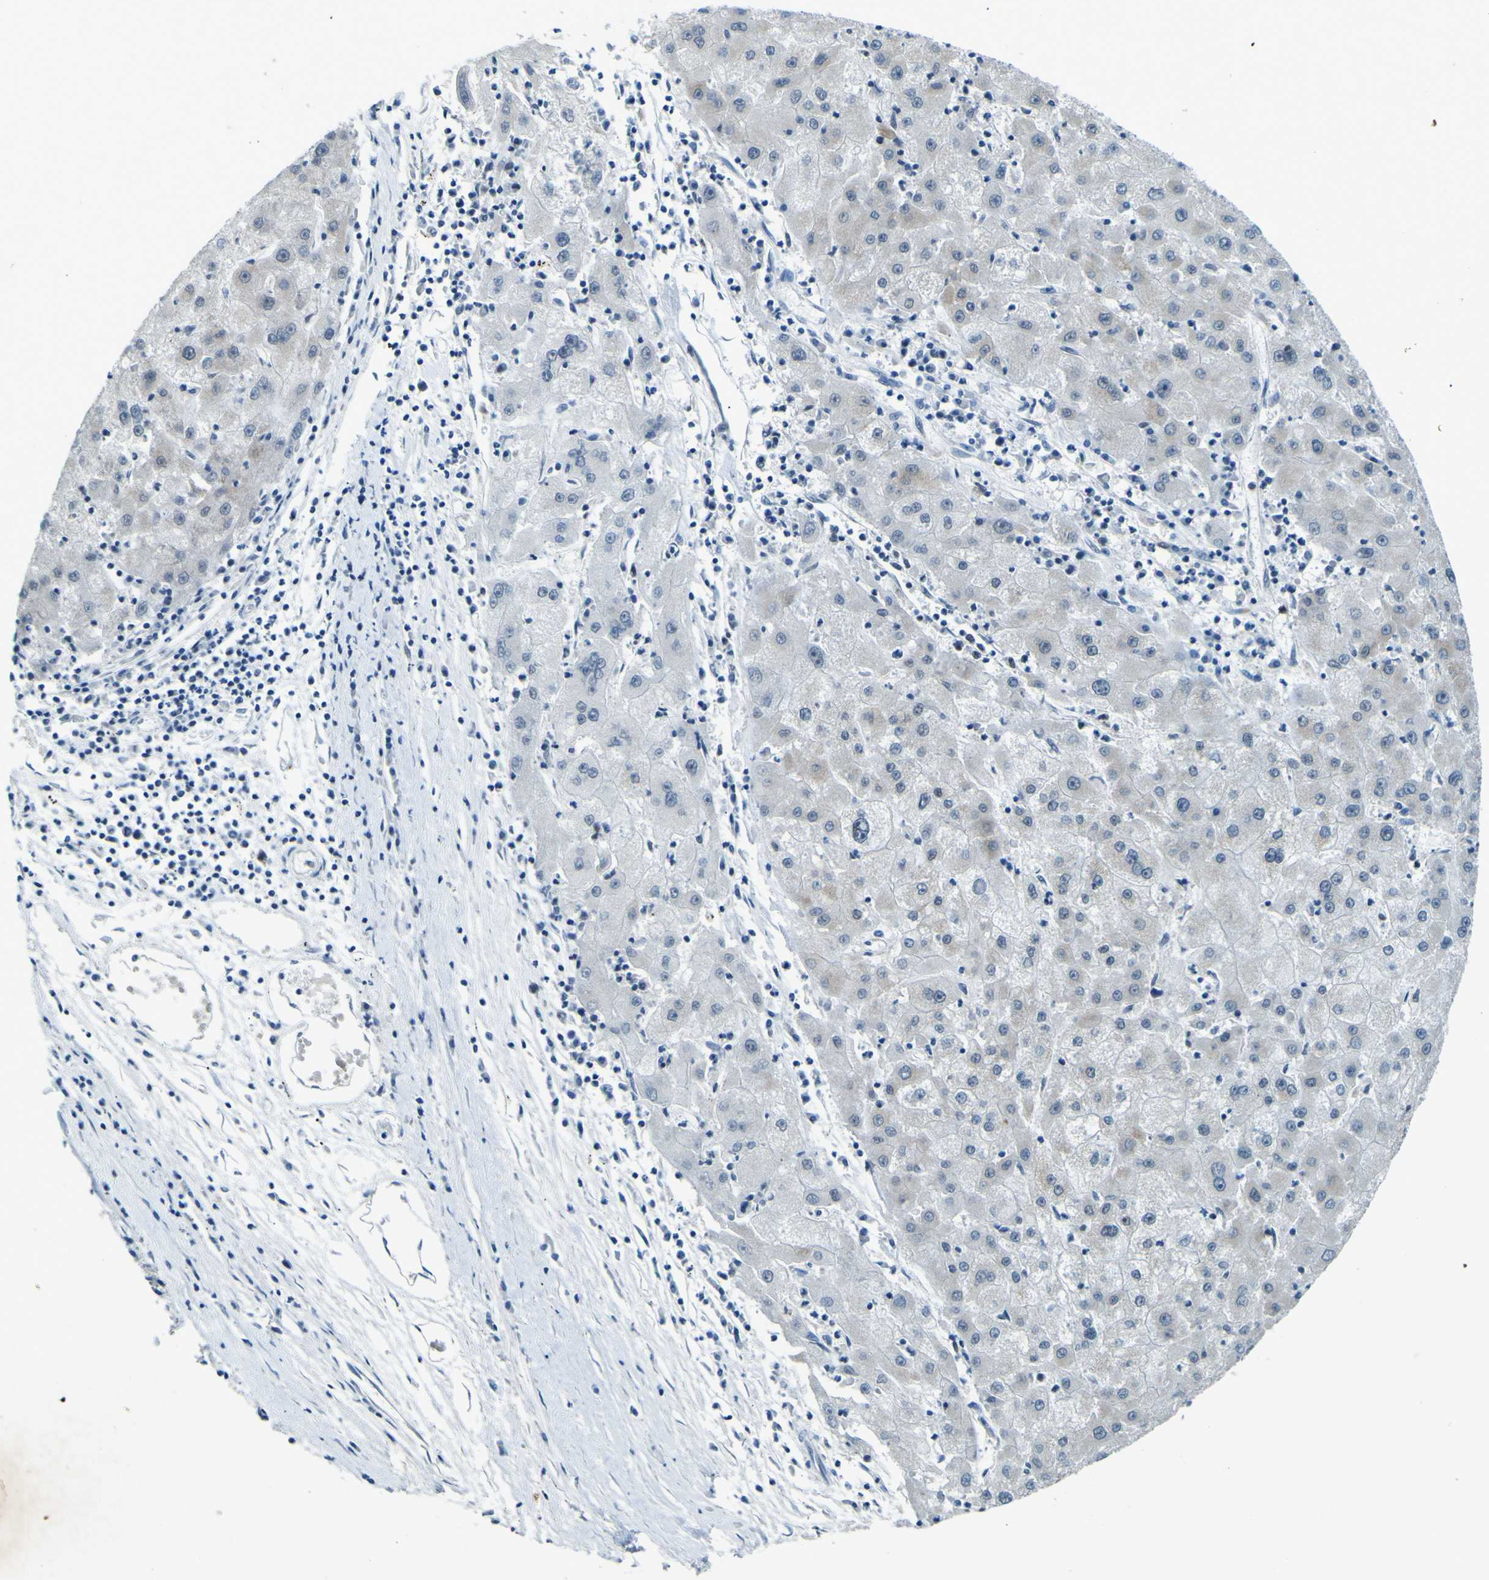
{"staining": {"intensity": "negative", "quantity": "none", "location": "none"}, "tissue": "liver cancer", "cell_type": "Tumor cells", "image_type": "cancer", "snomed": [{"axis": "morphology", "description": "Carcinoma, Hepatocellular, NOS"}, {"axis": "topography", "description": "Liver"}], "caption": "High power microscopy image of an IHC image of liver hepatocellular carcinoma, revealing no significant staining in tumor cells.", "gene": "CEBPG", "patient": {"sex": "male", "age": 72}}